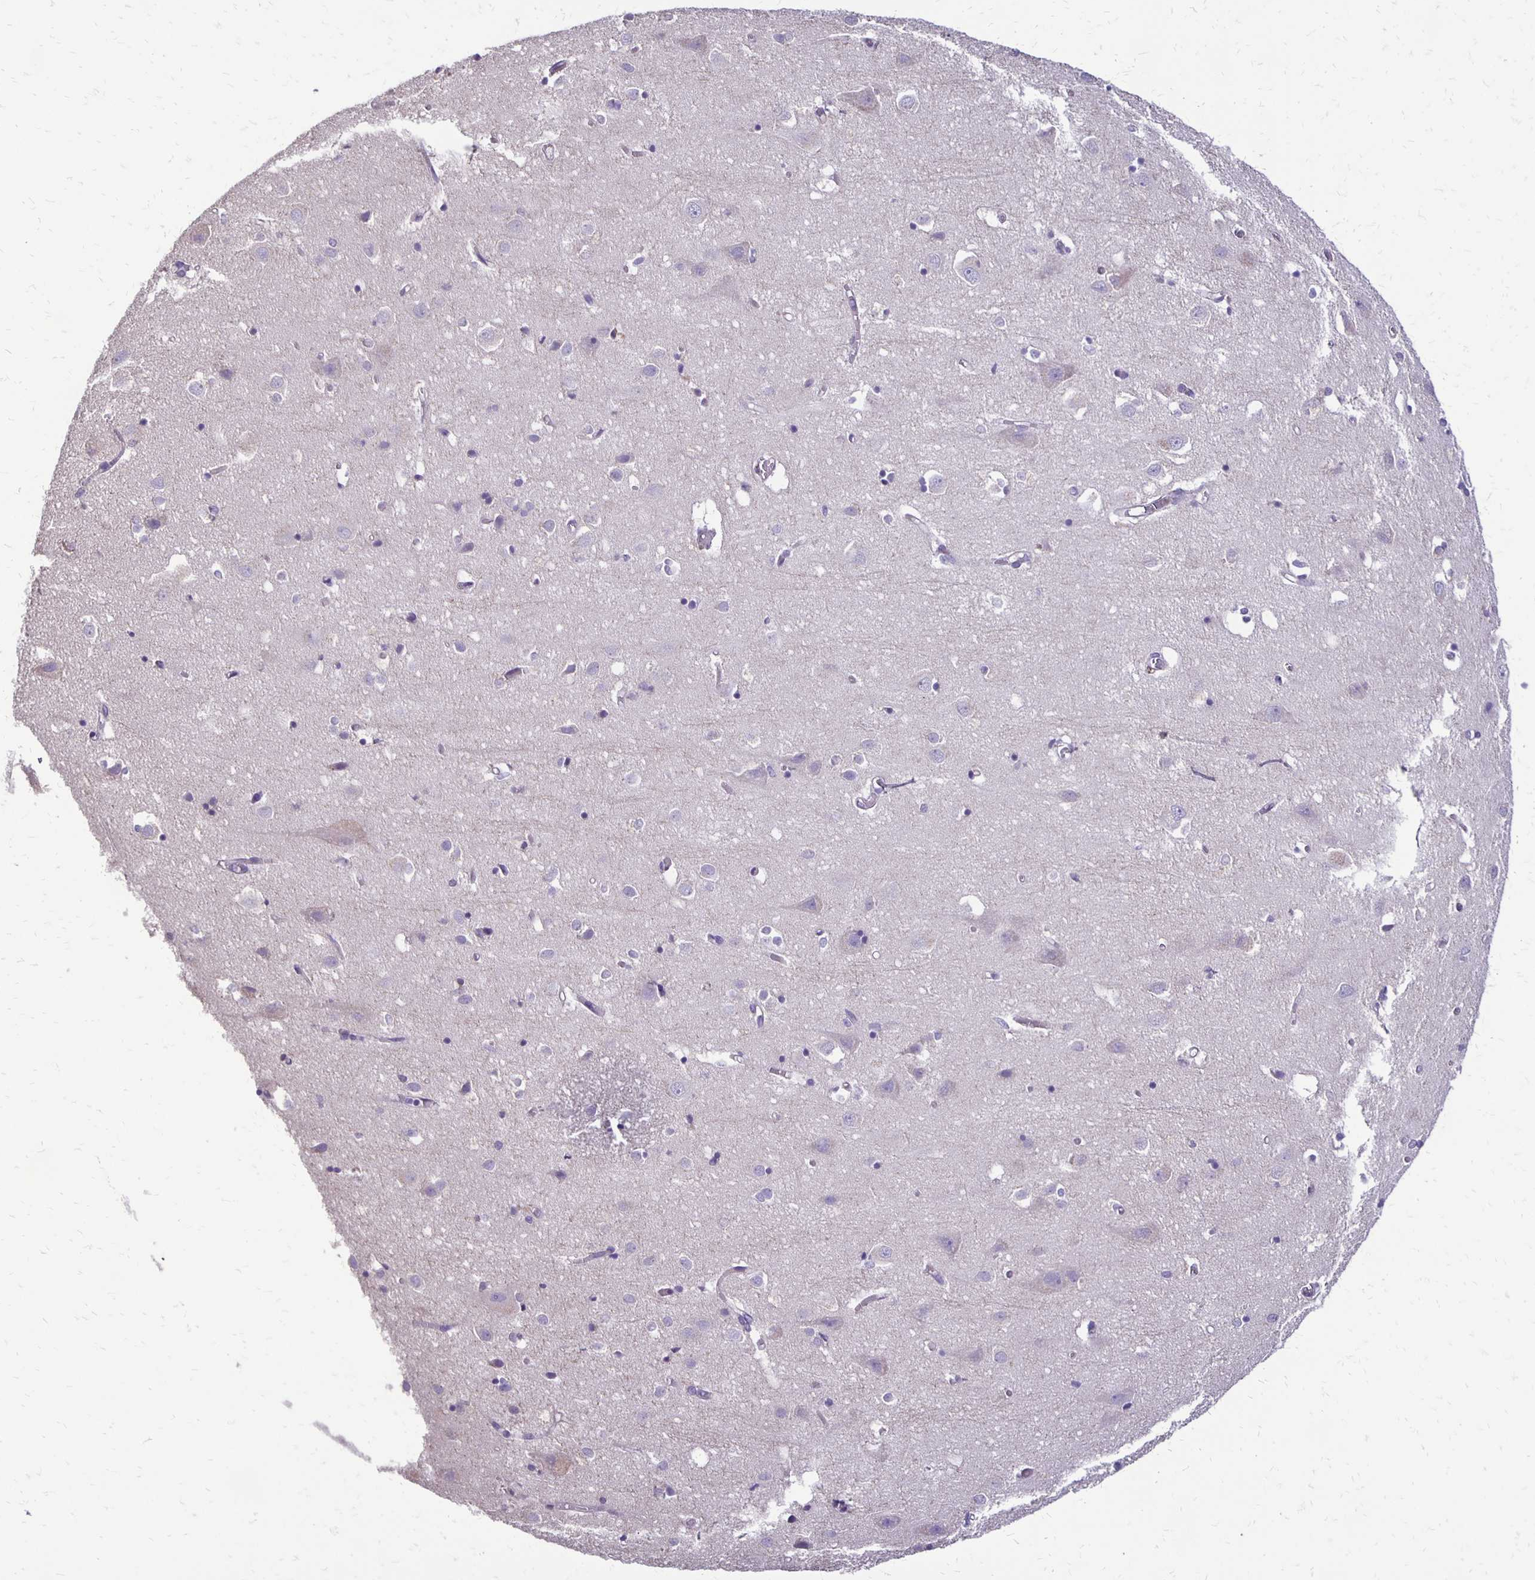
{"staining": {"intensity": "negative", "quantity": "none", "location": "none"}, "tissue": "cerebral cortex", "cell_type": "Endothelial cells", "image_type": "normal", "snomed": [{"axis": "morphology", "description": "Normal tissue, NOS"}, {"axis": "topography", "description": "Cerebral cortex"}], "caption": "Image shows no significant protein staining in endothelial cells of normal cerebral cortex. (DAB (3,3'-diaminobenzidine) IHC visualized using brightfield microscopy, high magnification).", "gene": "ANKRD45", "patient": {"sex": "male", "age": 70}}